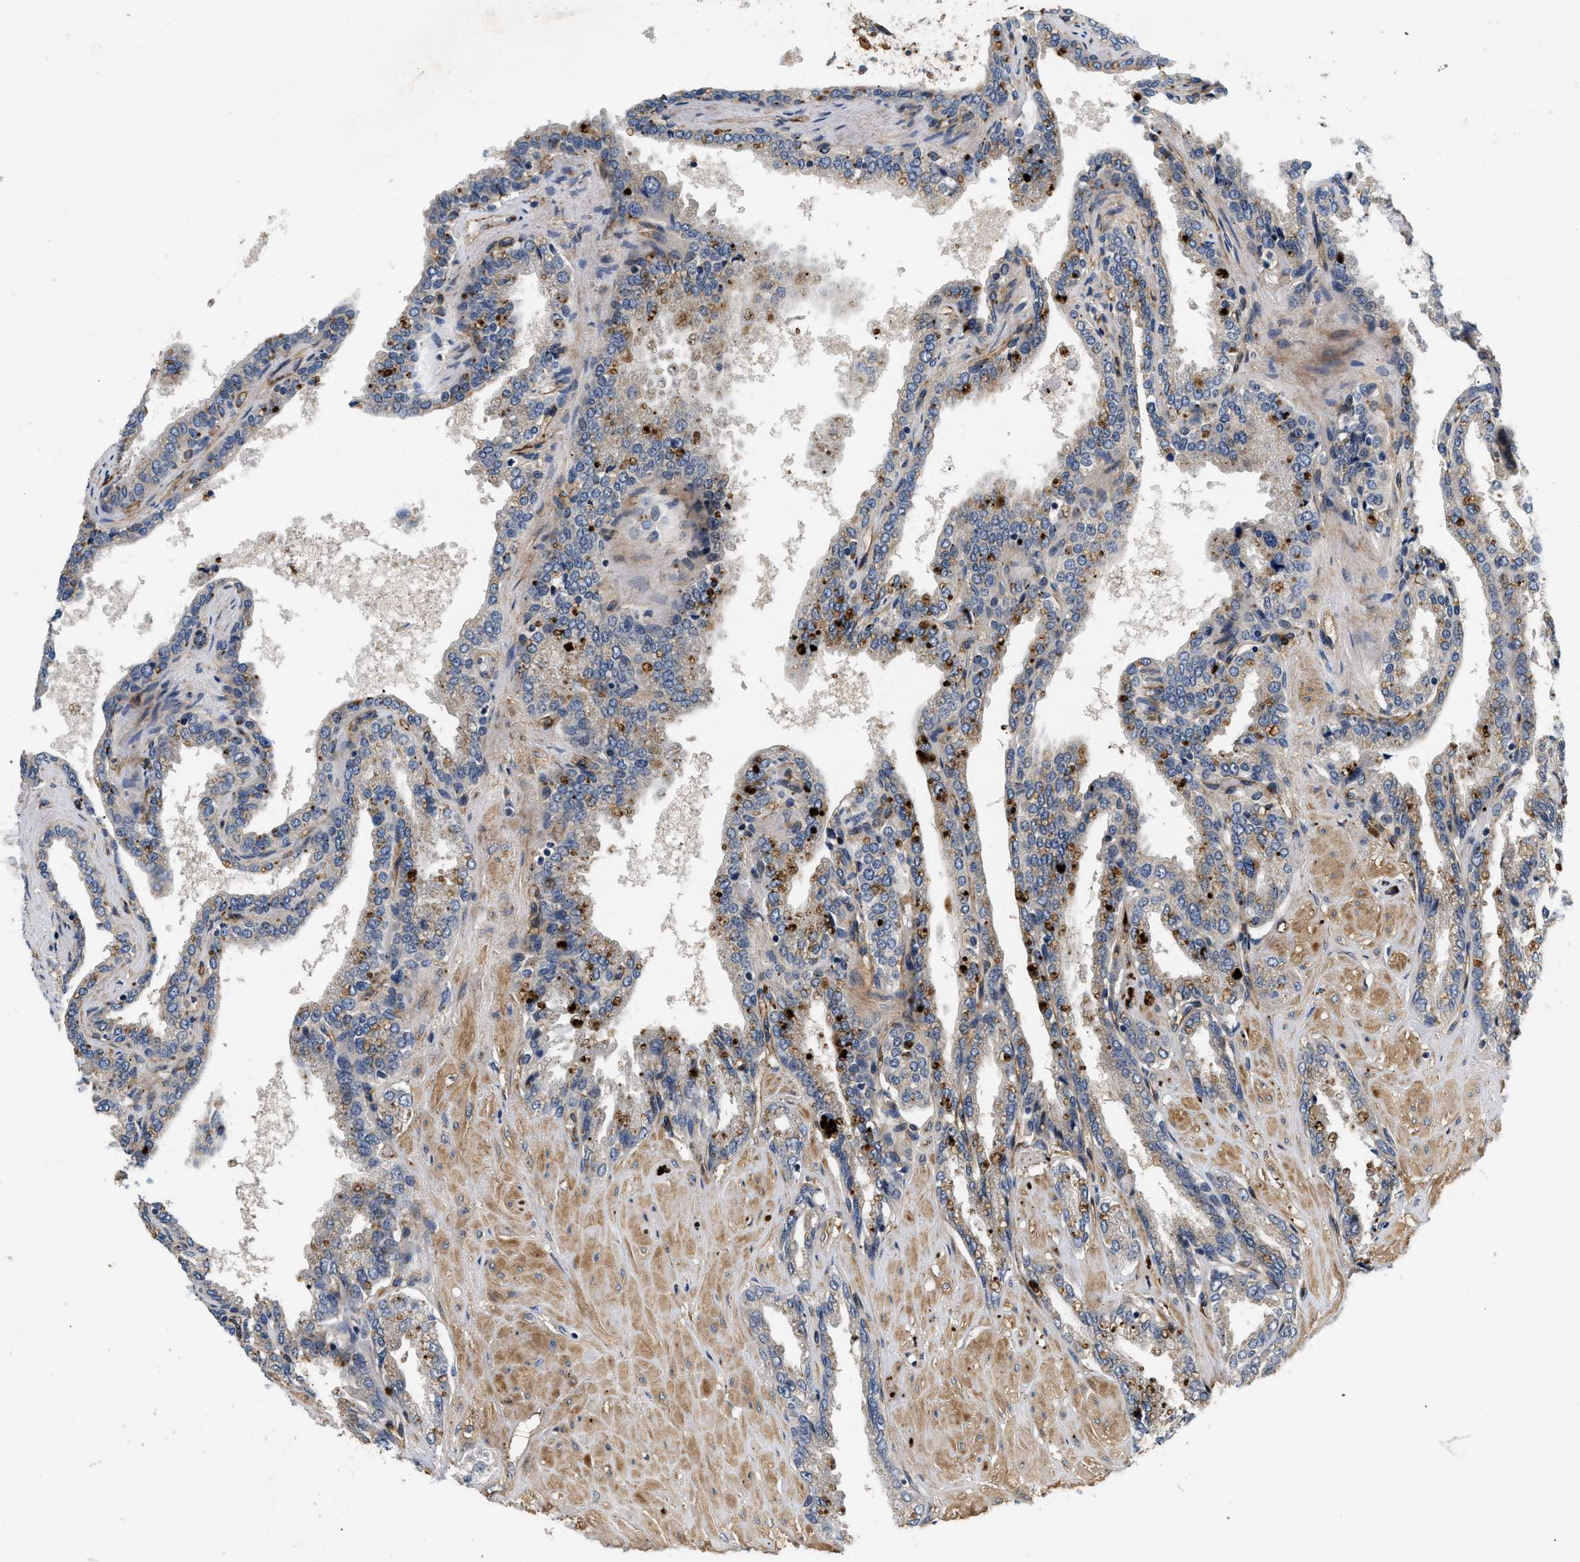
{"staining": {"intensity": "moderate", "quantity": "25%-75%", "location": "cytoplasmic/membranous"}, "tissue": "seminal vesicle", "cell_type": "Glandular cells", "image_type": "normal", "snomed": [{"axis": "morphology", "description": "Normal tissue, NOS"}, {"axis": "topography", "description": "Seminal veicle"}], "caption": "IHC of unremarkable seminal vesicle demonstrates medium levels of moderate cytoplasmic/membranous positivity in about 25%-75% of glandular cells.", "gene": "NME6", "patient": {"sex": "male", "age": 46}}